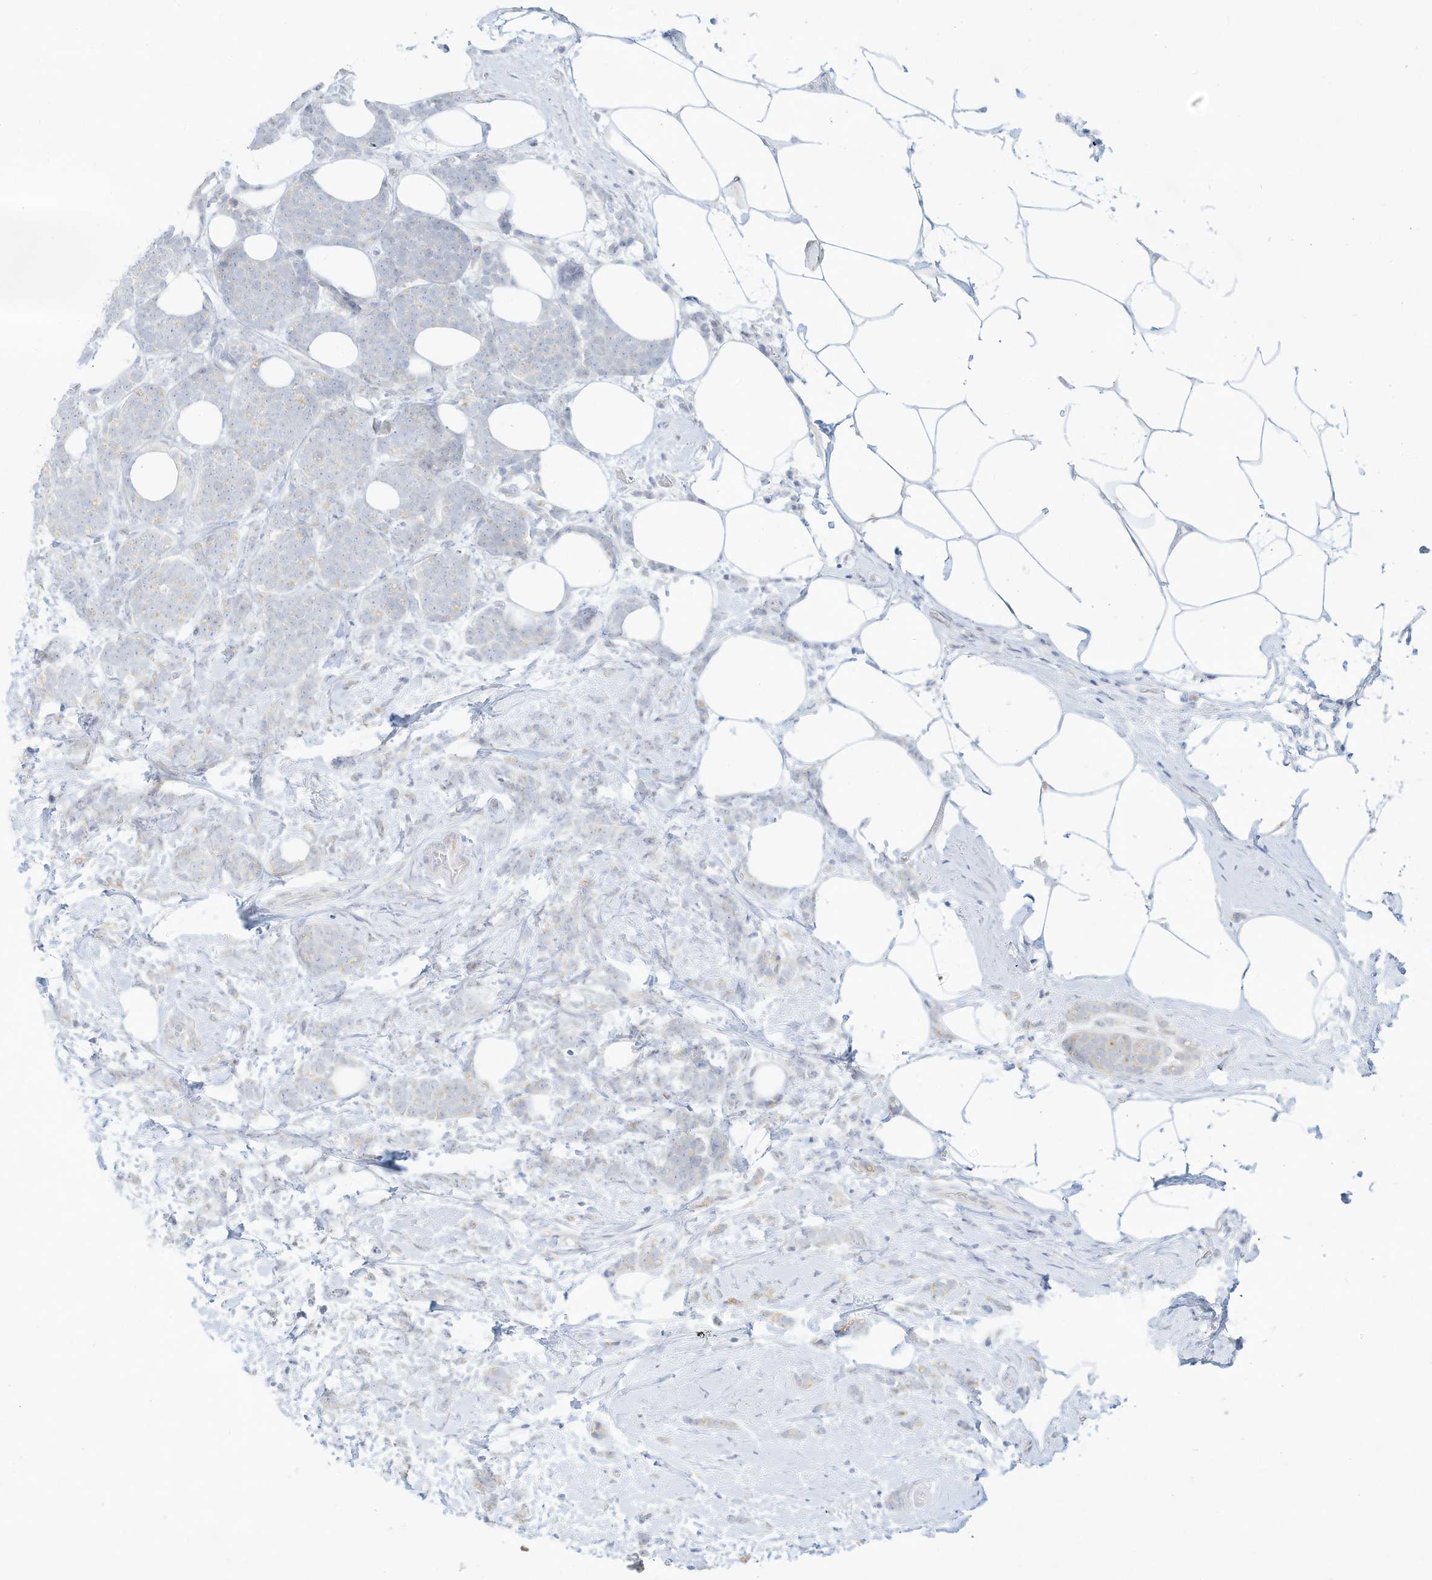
{"staining": {"intensity": "negative", "quantity": "none", "location": "none"}, "tissue": "breast cancer", "cell_type": "Tumor cells", "image_type": "cancer", "snomed": [{"axis": "morphology", "description": "Lobular carcinoma"}, {"axis": "topography", "description": "Breast"}], "caption": "High magnification brightfield microscopy of breast cancer (lobular carcinoma) stained with DAB (brown) and counterstained with hematoxylin (blue): tumor cells show no significant expression.", "gene": "PAK6", "patient": {"sex": "female", "age": 58}}